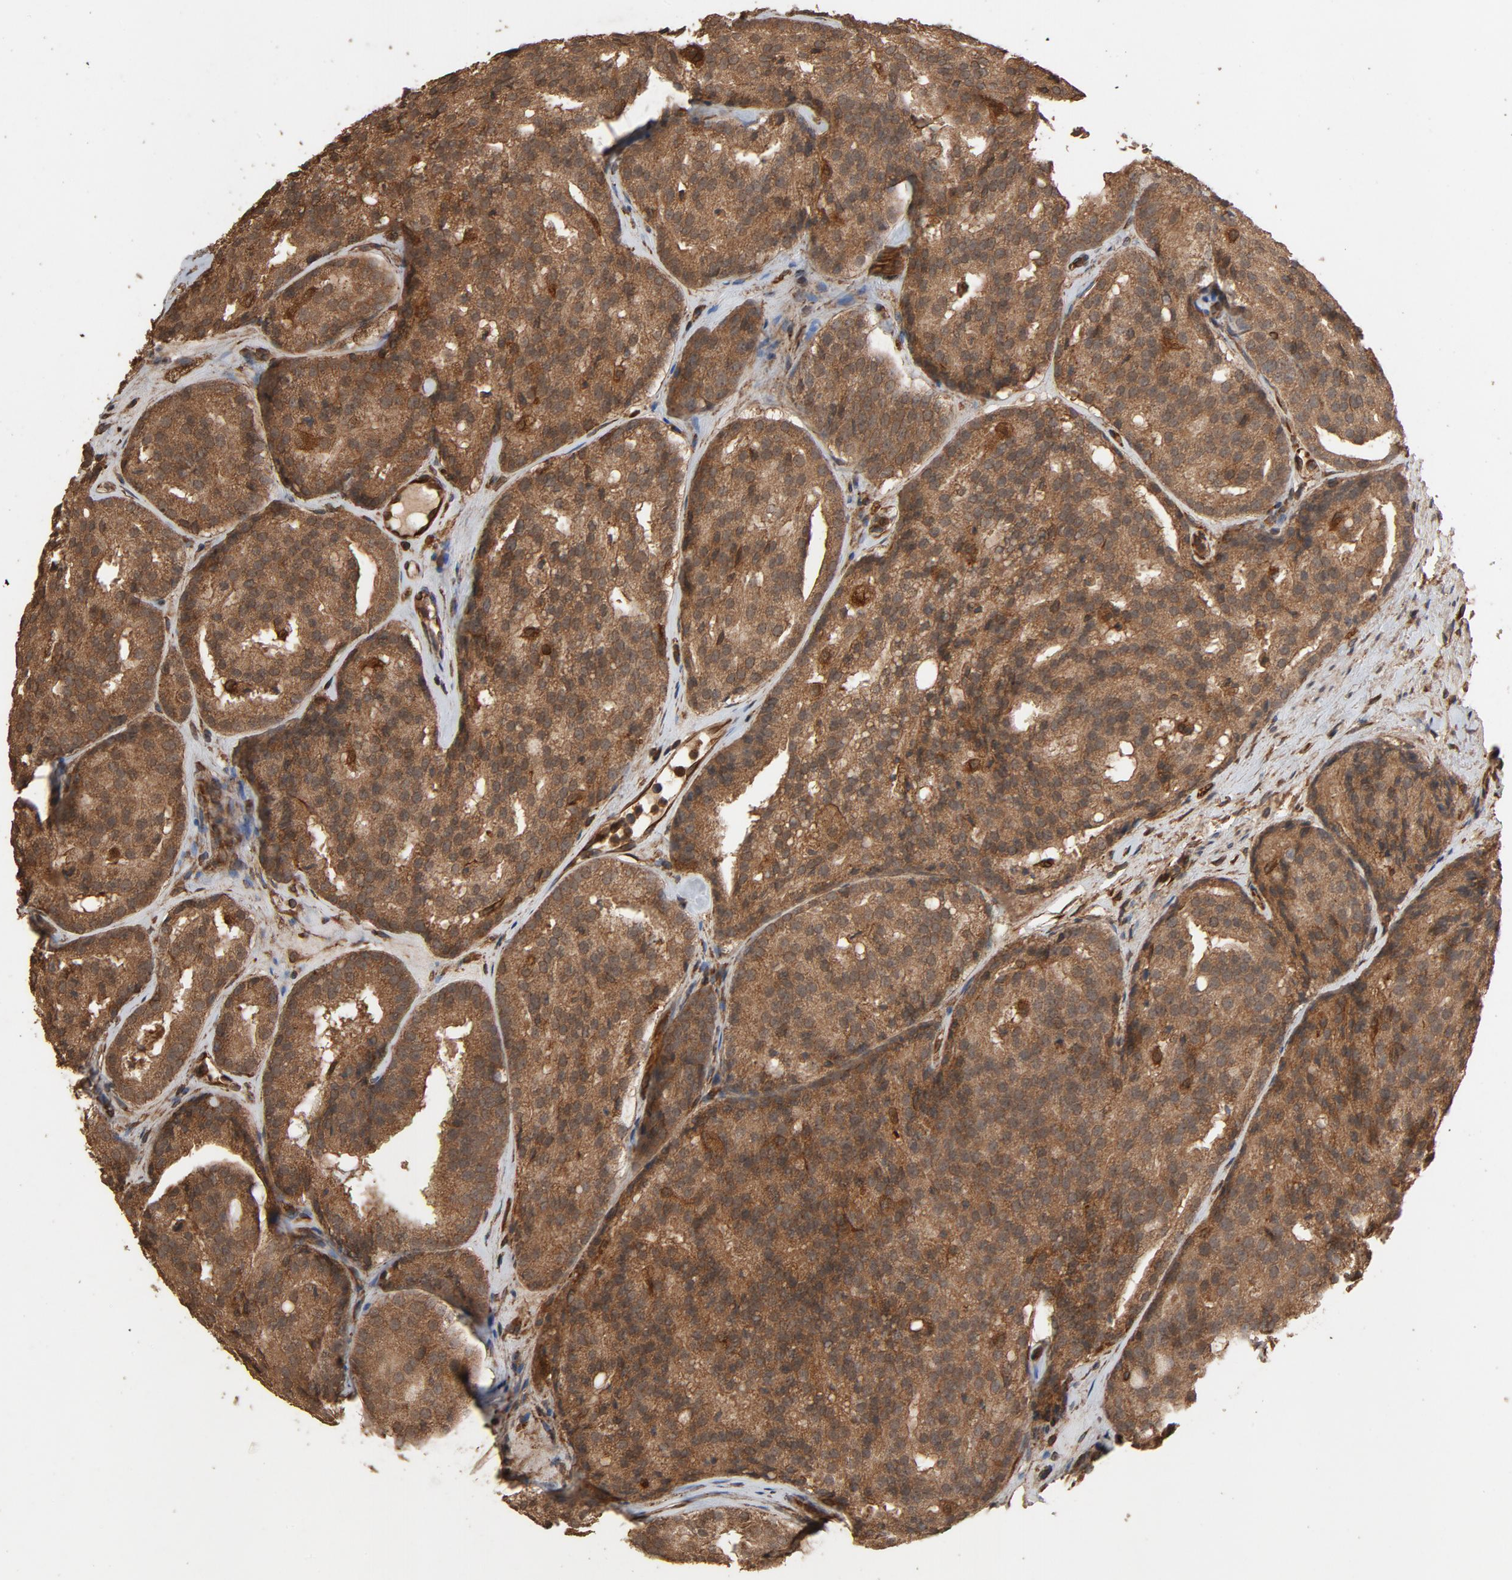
{"staining": {"intensity": "moderate", "quantity": ">75%", "location": "cytoplasmic/membranous"}, "tissue": "prostate cancer", "cell_type": "Tumor cells", "image_type": "cancer", "snomed": [{"axis": "morphology", "description": "Adenocarcinoma, High grade"}, {"axis": "topography", "description": "Prostate"}], "caption": "Protein staining of prostate cancer (high-grade adenocarcinoma) tissue shows moderate cytoplasmic/membranous positivity in approximately >75% of tumor cells. (Brightfield microscopy of DAB IHC at high magnification).", "gene": "RPS6KA6", "patient": {"sex": "male", "age": 64}}